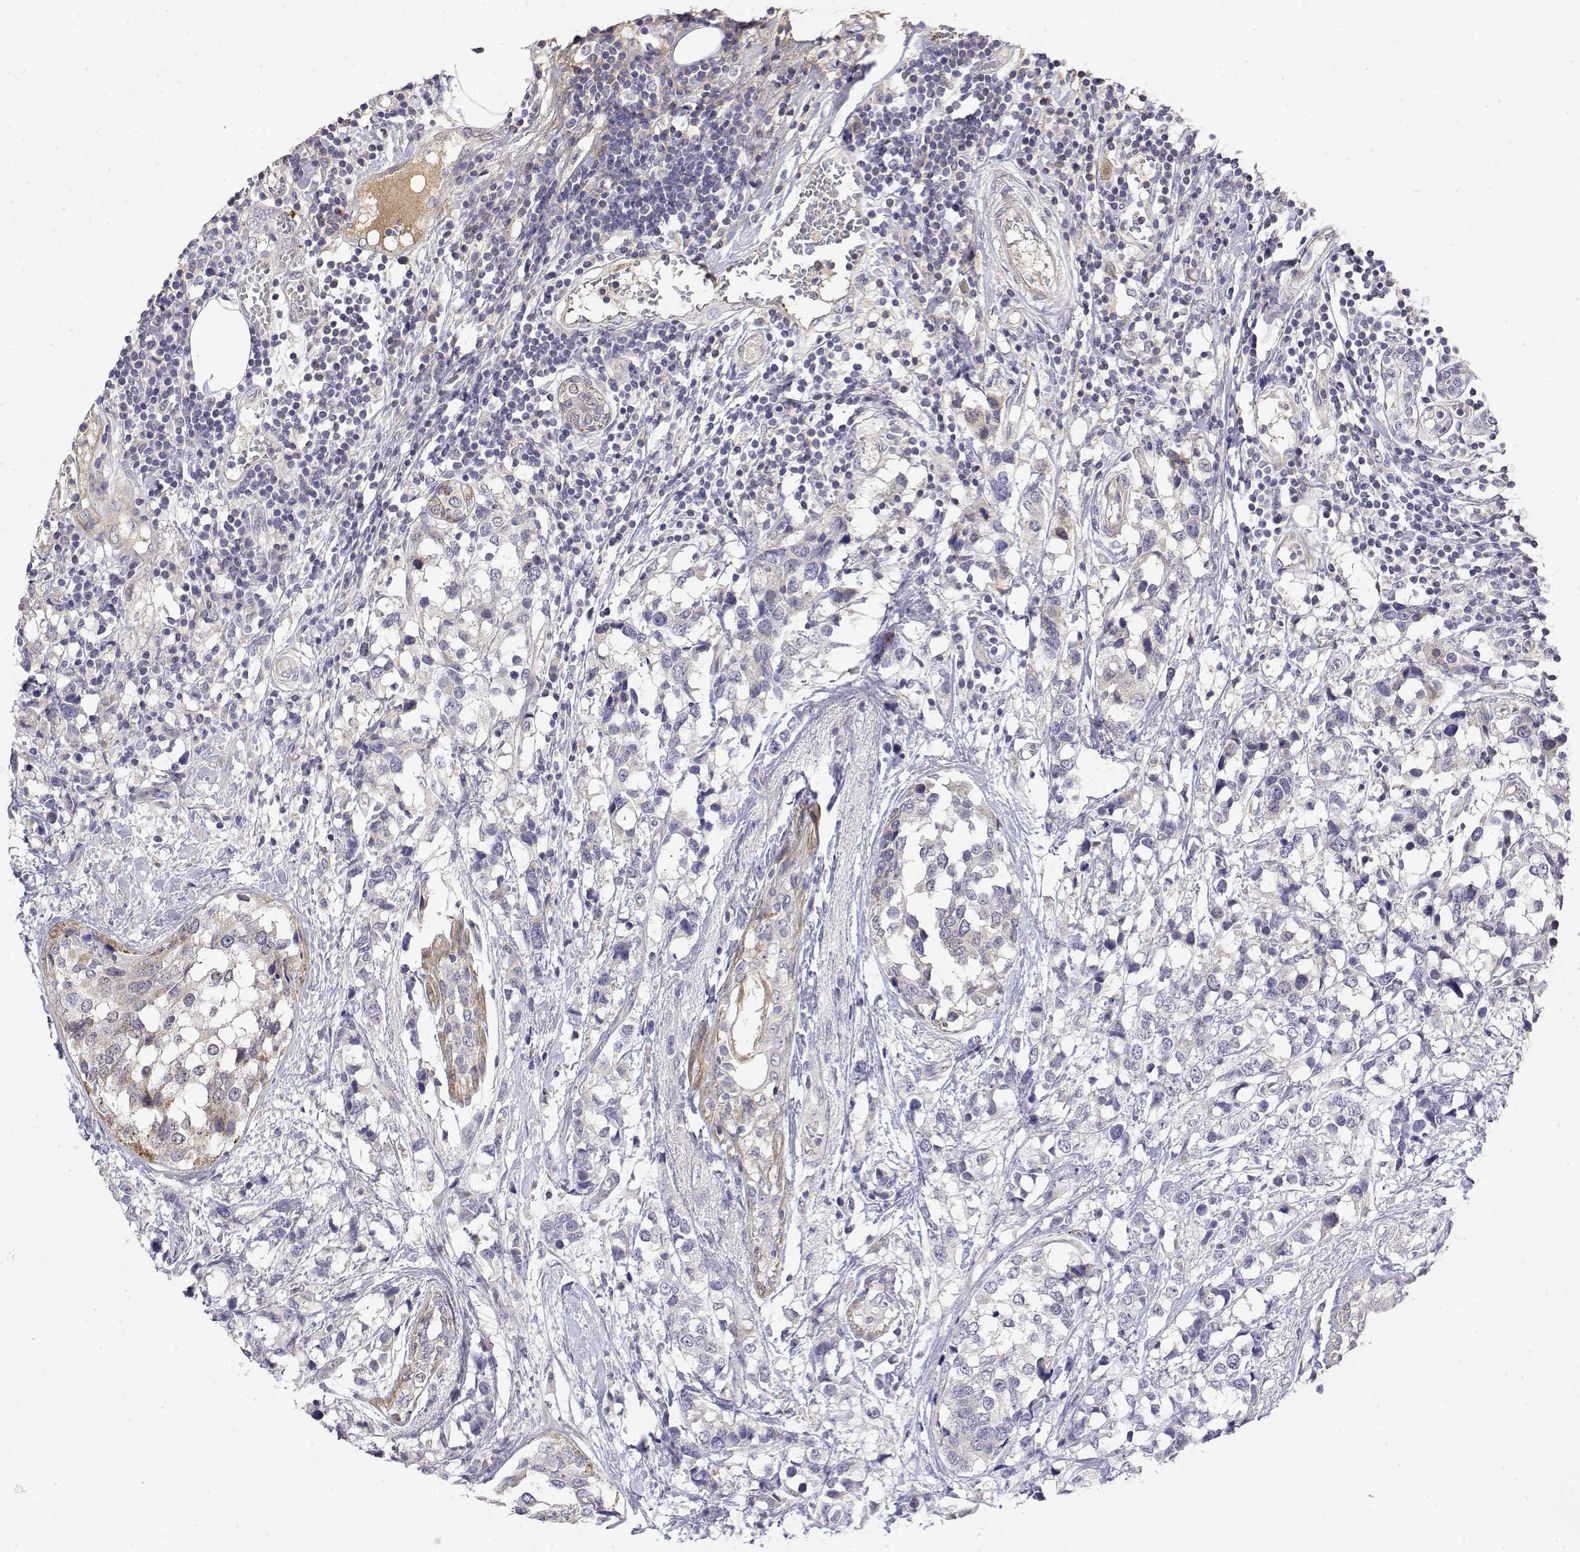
{"staining": {"intensity": "negative", "quantity": "none", "location": "none"}, "tissue": "breast cancer", "cell_type": "Tumor cells", "image_type": "cancer", "snomed": [{"axis": "morphology", "description": "Lobular carcinoma"}, {"axis": "topography", "description": "Breast"}], "caption": "This is a micrograph of immunohistochemistry staining of breast cancer (lobular carcinoma), which shows no staining in tumor cells.", "gene": "GGACT", "patient": {"sex": "female", "age": 59}}